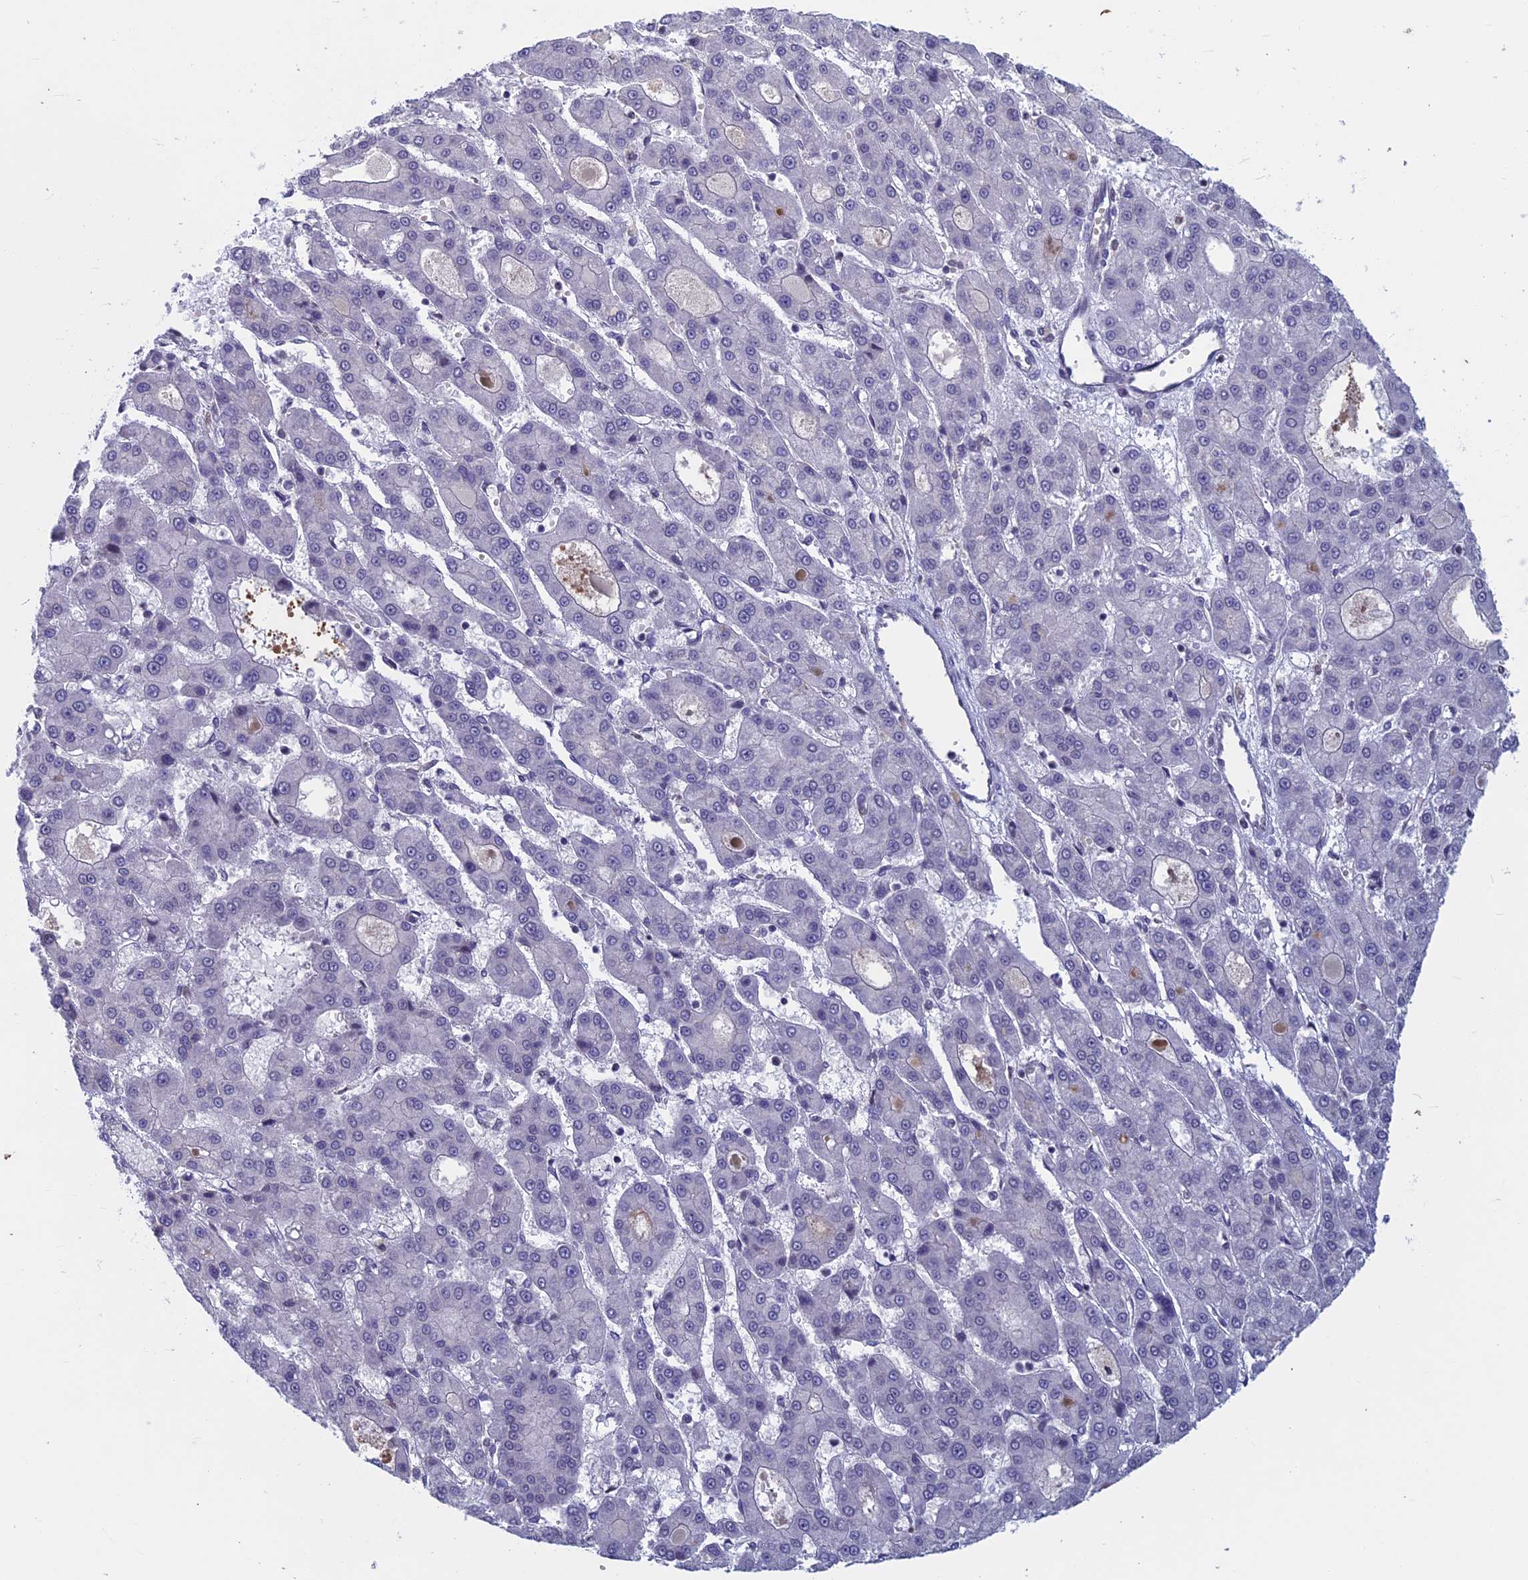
{"staining": {"intensity": "negative", "quantity": "none", "location": "none"}, "tissue": "liver cancer", "cell_type": "Tumor cells", "image_type": "cancer", "snomed": [{"axis": "morphology", "description": "Carcinoma, Hepatocellular, NOS"}, {"axis": "topography", "description": "Liver"}], "caption": "IHC histopathology image of neoplastic tissue: human liver cancer (hepatocellular carcinoma) stained with DAB reveals no significant protein positivity in tumor cells.", "gene": "SPIRE1", "patient": {"sex": "male", "age": 70}}